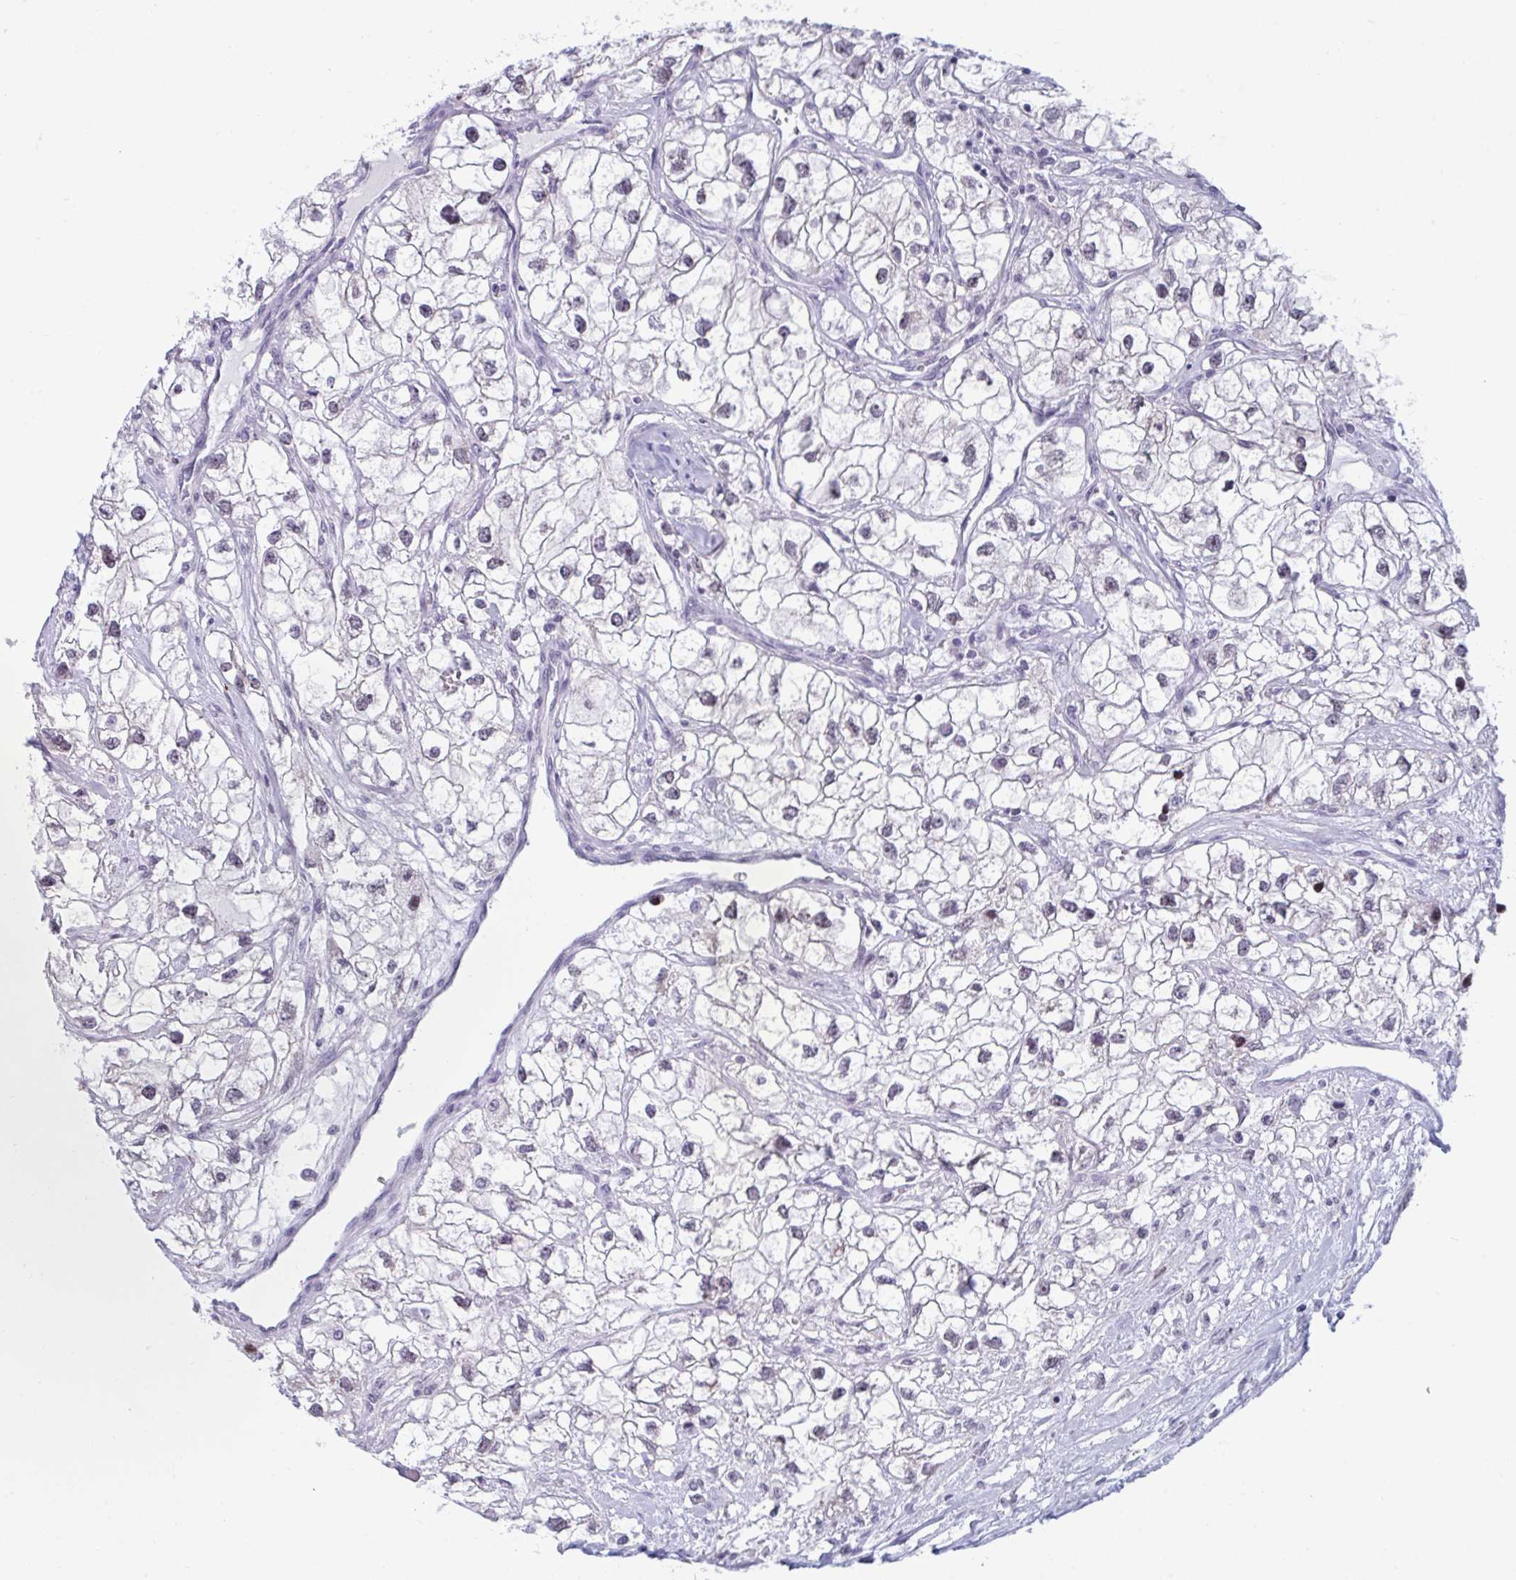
{"staining": {"intensity": "moderate", "quantity": "25%-75%", "location": "nuclear"}, "tissue": "renal cancer", "cell_type": "Tumor cells", "image_type": "cancer", "snomed": [{"axis": "morphology", "description": "Adenocarcinoma, NOS"}, {"axis": "topography", "description": "Kidney"}], "caption": "This is an image of immunohistochemistry staining of adenocarcinoma (renal), which shows moderate positivity in the nuclear of tumor cells.", "gene": "TGM6", "patient": {"sex": "male", "age": 59}}